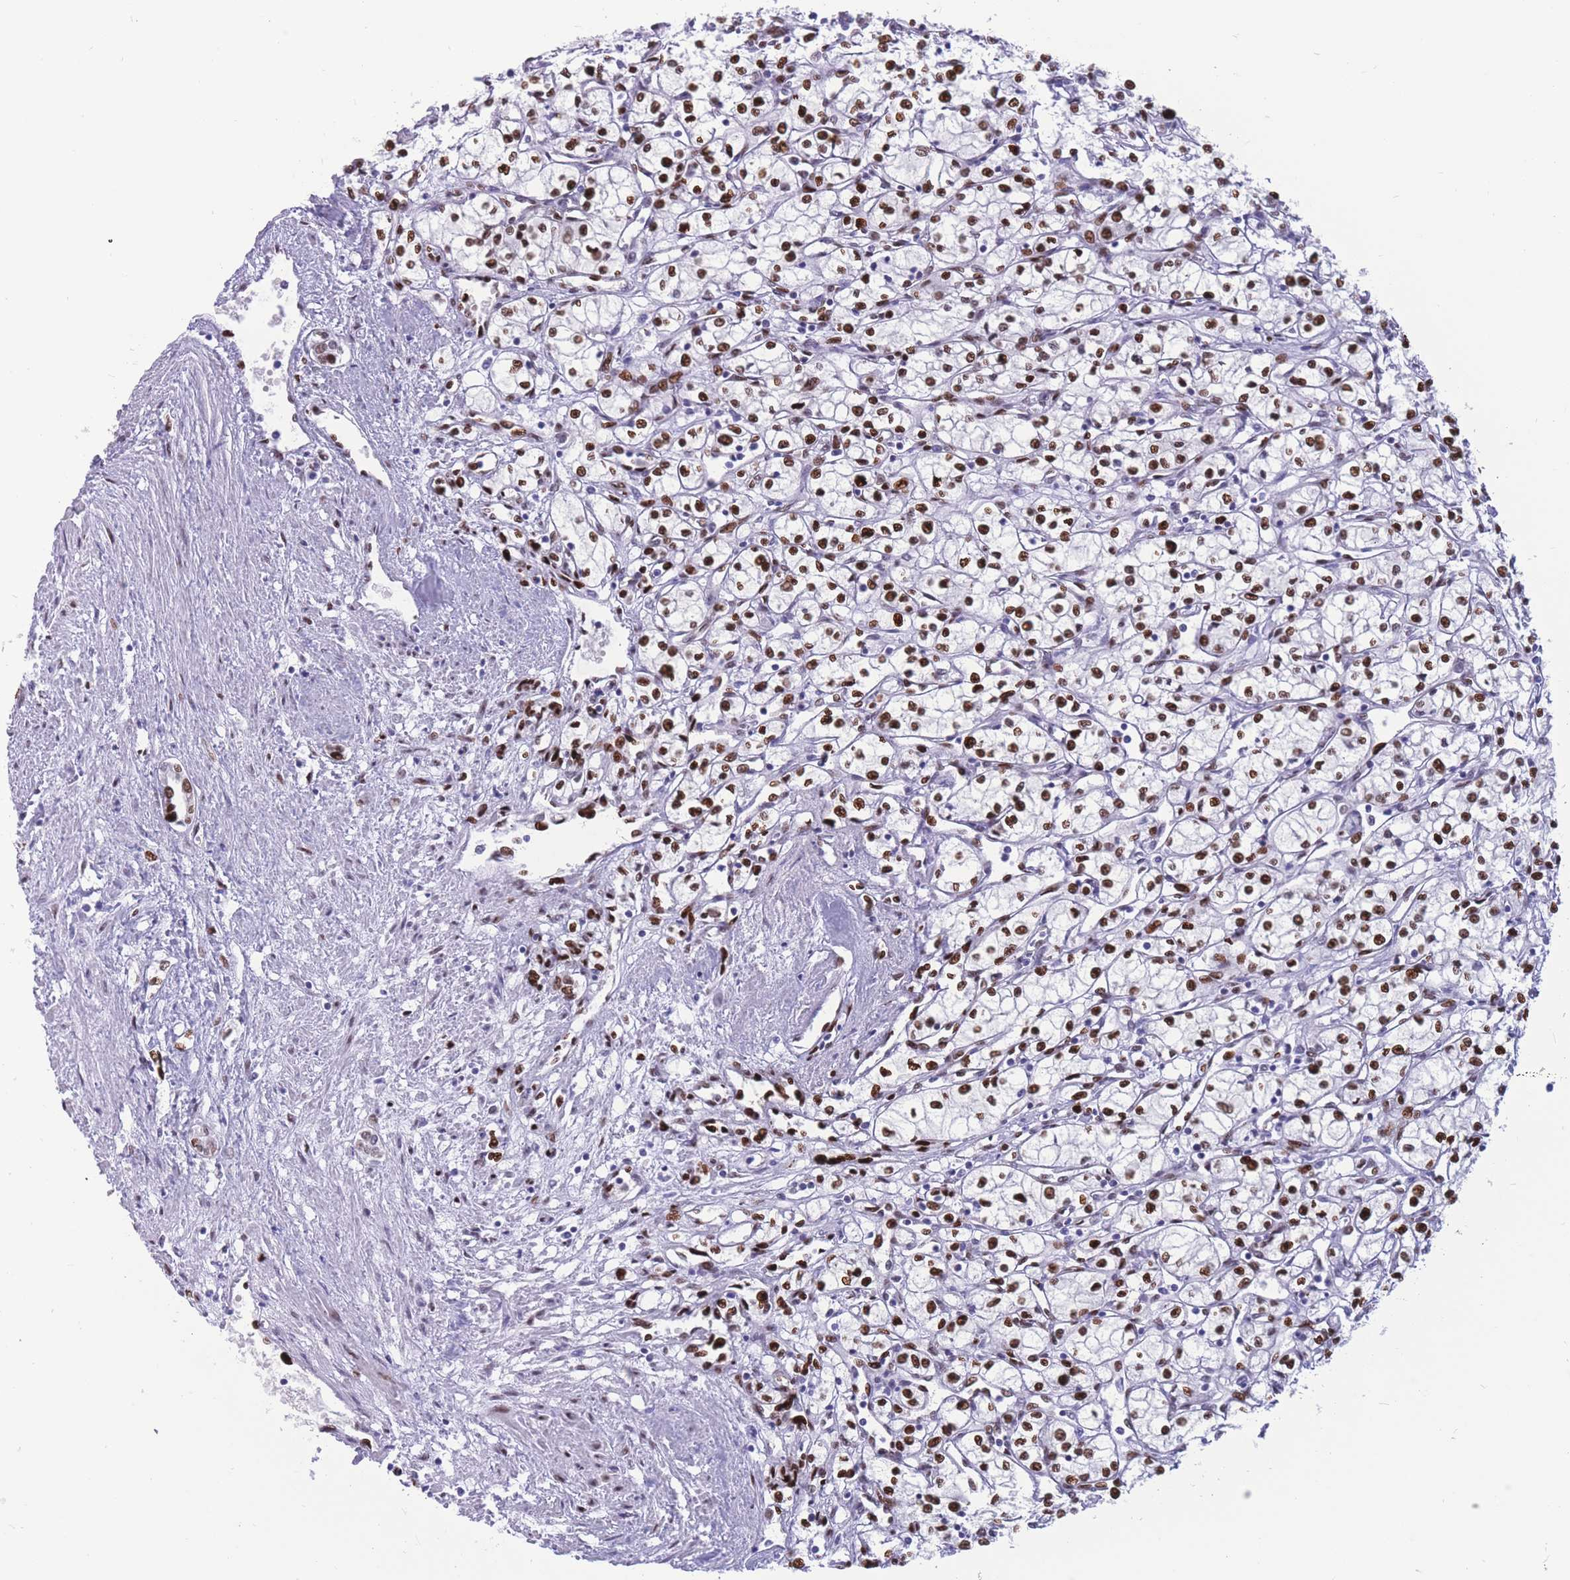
{"staining": {"intensity": "strong", "quantity": ">75%", "location": "nuclear"}, "tissue": "renal cancer", "cell_type": "Tumor cells", "image_type": "cancer", "snomed": [{"axis": "morphology", "description": "Adenocarcinoma, NOS"}, {"axis": "topography", "description": "Kidney"}], "caption": "Immunohistochemical staining of renal cancer (adenocarcinoma) exhibits high levels of strong nuclear staining in about >75% of tumor cells.", "gene": "NASP", "patient": {"sex": "male", "age": 59}}